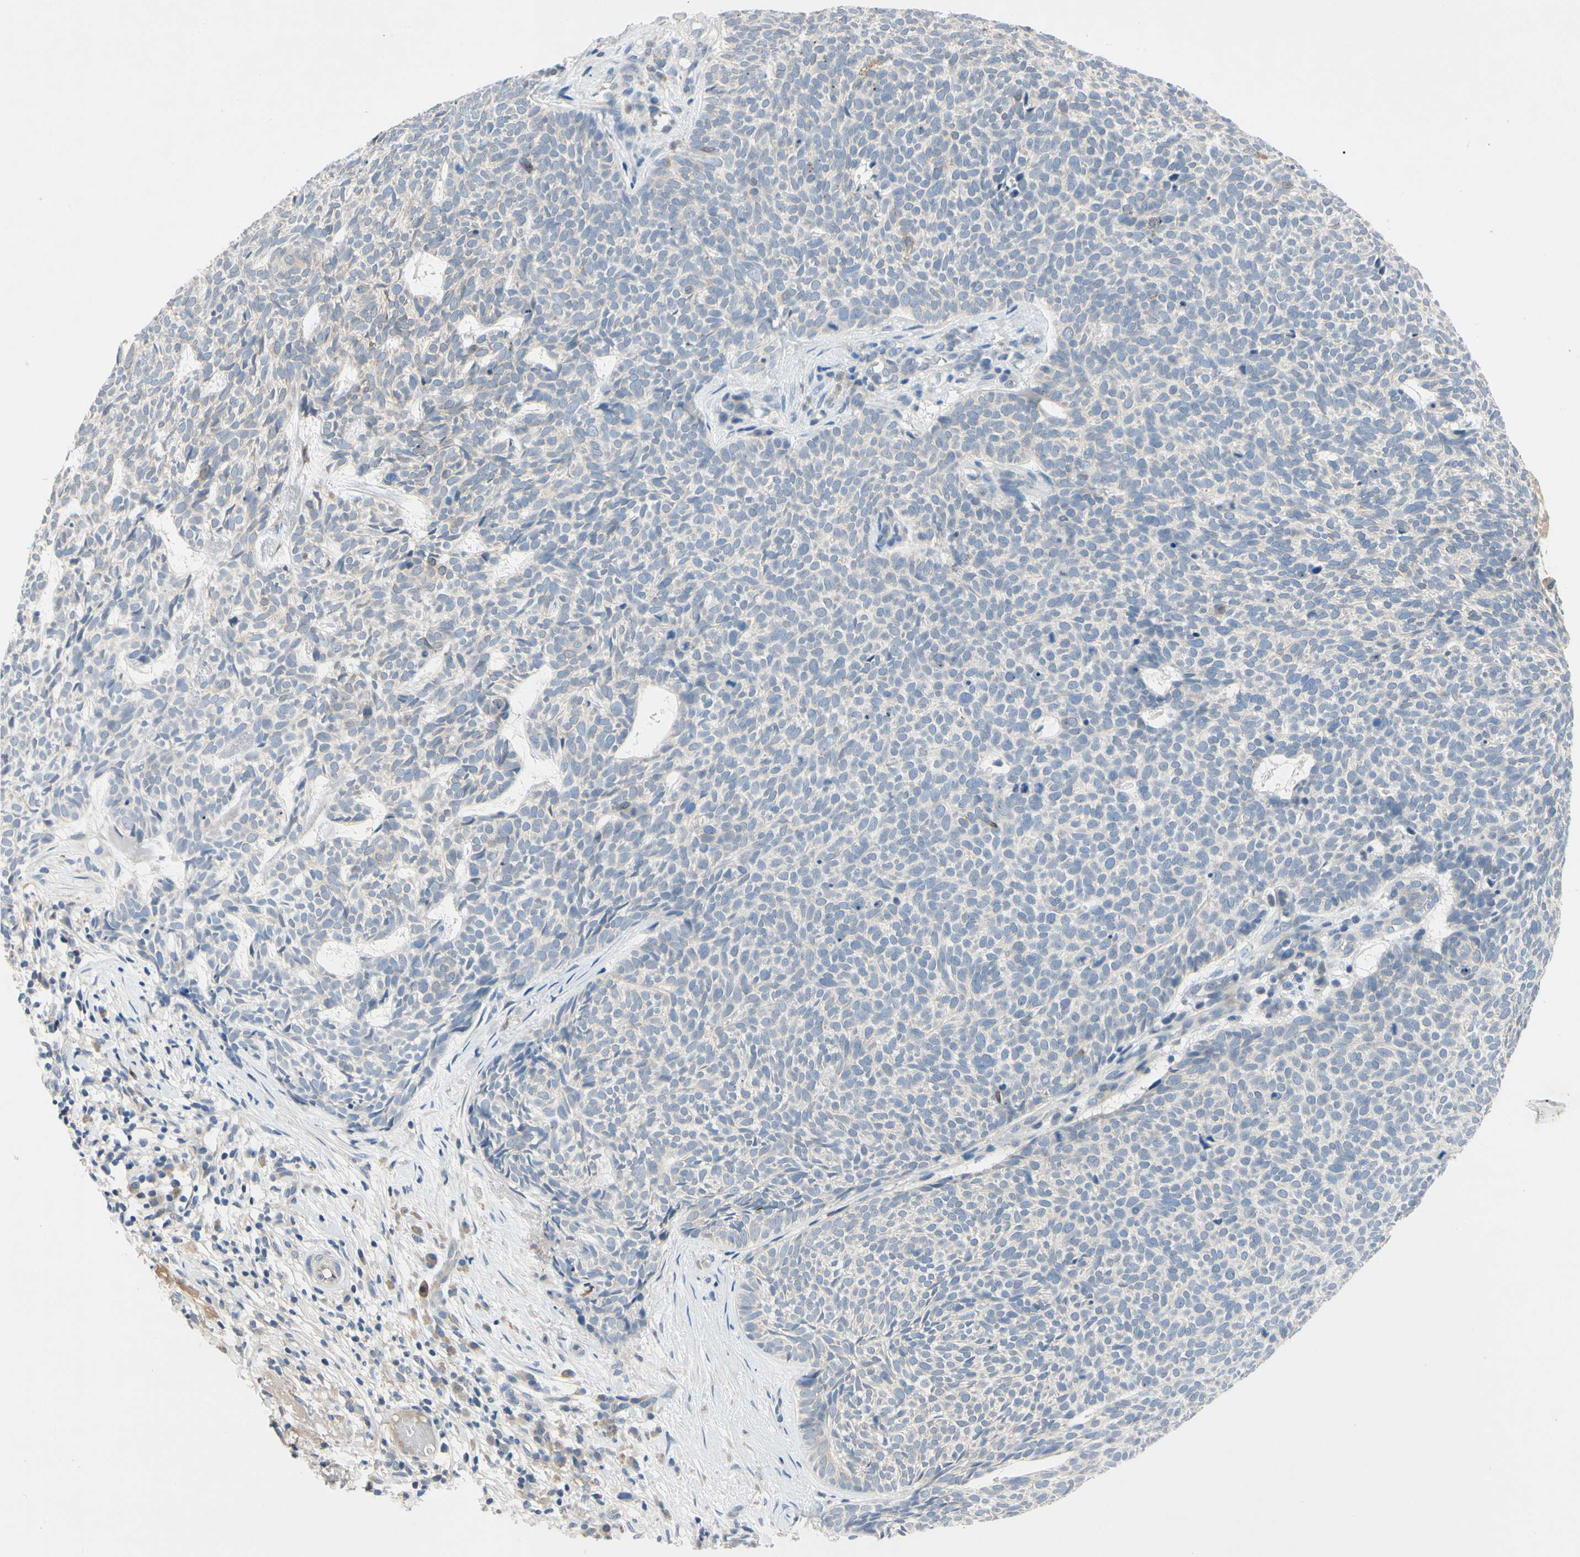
{"staining": {"intensity": "negative", "quantity": "none", "location": "none"}, "tissue": "skin cancer", "cell_type": "Tumor cells", "image_type": "cancer", "snomed": [{"axis": "morphology", "description": "Basal cell carcinoma"}, {"axis": "topography", "description": "Skin"}], "caption": "Basal cell carcinoma (skin) was stained to show a protein in brown. There is no significant expression in tumor cells.", "gene": "GAS6", "patient": {"sex": "female", "age": 84}}